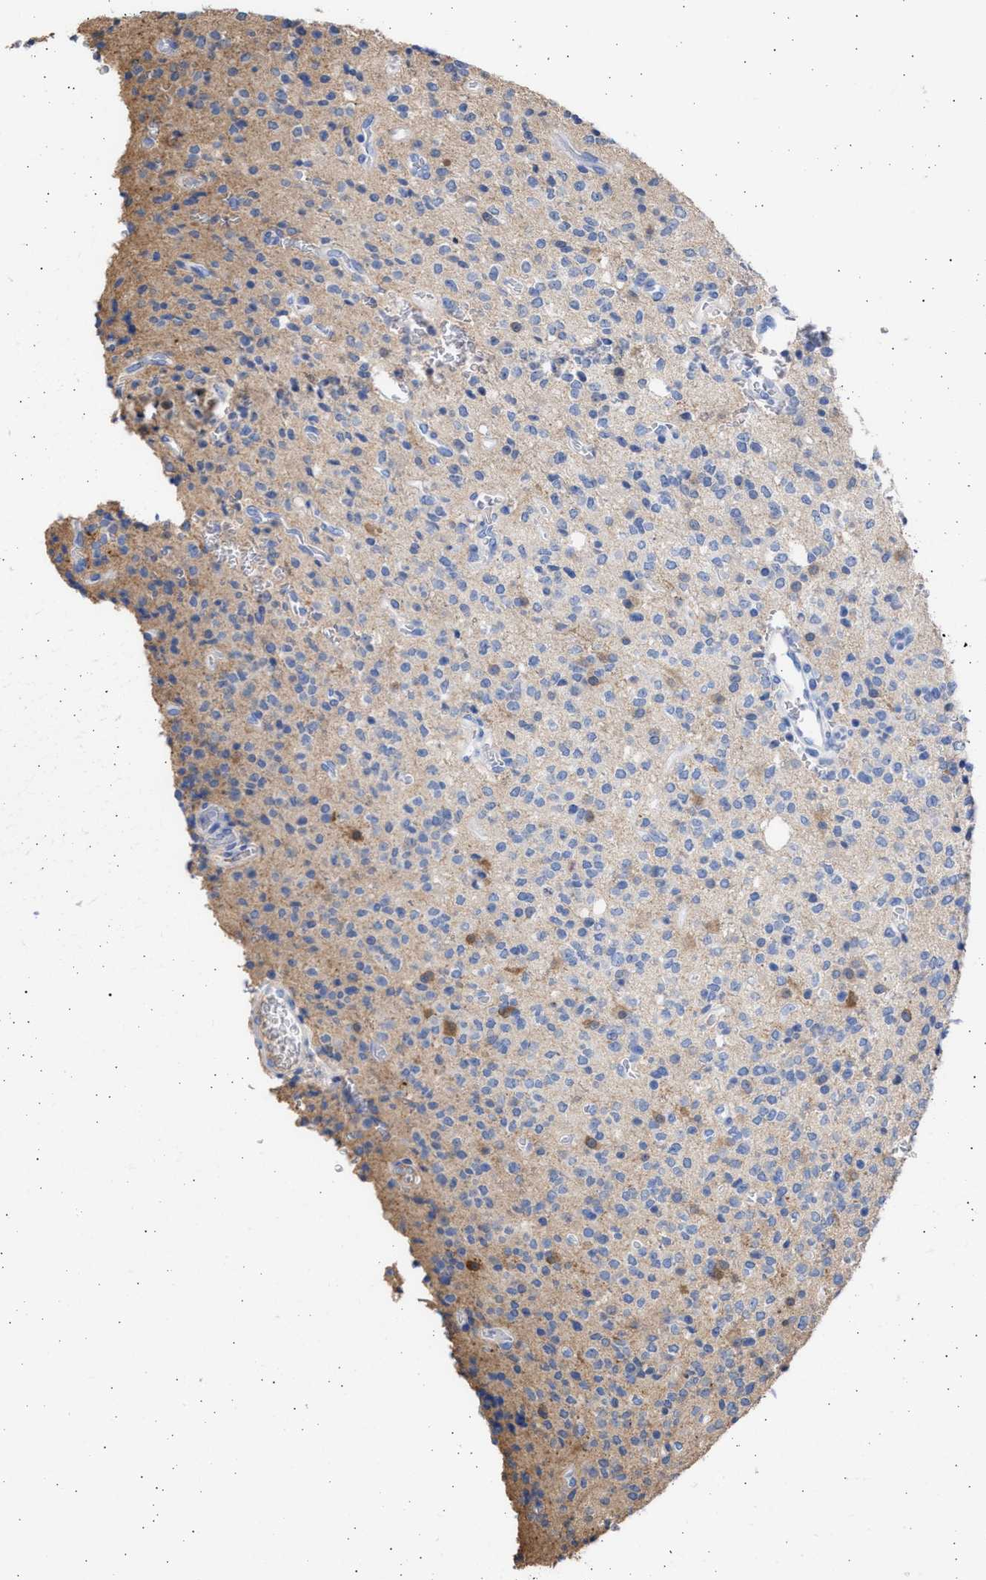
{"staining": {"intensity": "weak", "quantity": "<25%", "location": "cytoplasmic/membranous"}, "tissue": "glioma", "cell_type": "Tumor cells", "image_type": "cancer", "snomed": [{"axis": "morphology", "description": "Glioma, malignant, High grade"}, {"axis": "topography", "description": "Brain"}], "caption": "Tumor cells show no significant staining in malignant high-grade glioma.", "gene": "ALDOC", "patient": {"sex": "male", "age": 34}}